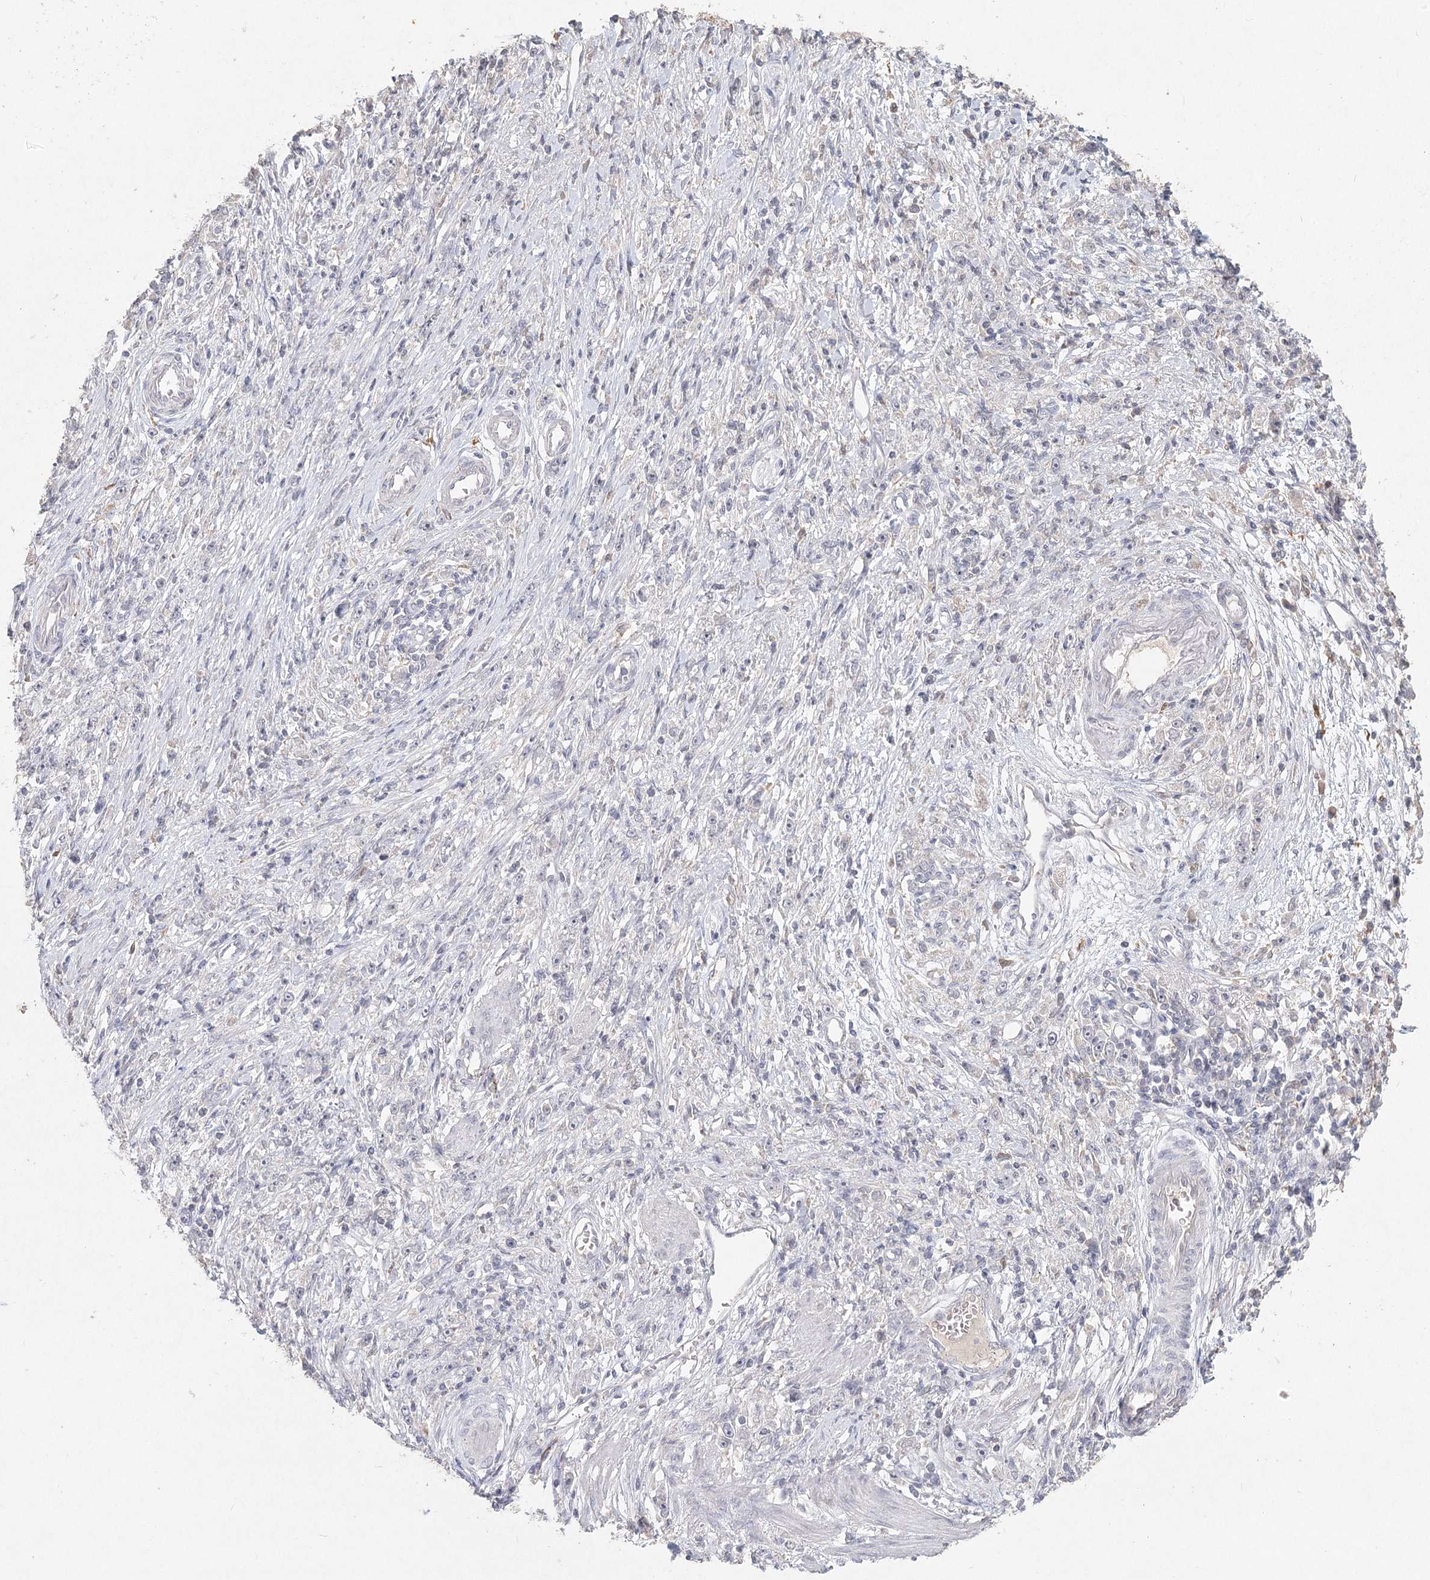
{"staining": {"intensity": "negative", "quantity": "none", "location": "none"}, "tissue": "stomach cancer", "cell_type": "Tumor cells", "image_type": "cancer", "snomed": [{"axis": "morphology", "description": "Adenocarcinoma, NOS"}, {"axis": "topography", "description": "Stomach"}], "caption": "Photomicrograph shows no protein expression in tumor cells of adenocarcinoma (stomach) tissue. (DAB immunohistochemistry (IHC), high magnification).", "gene": "ARSI", "patient": {"sex": "female", "age": 59}}